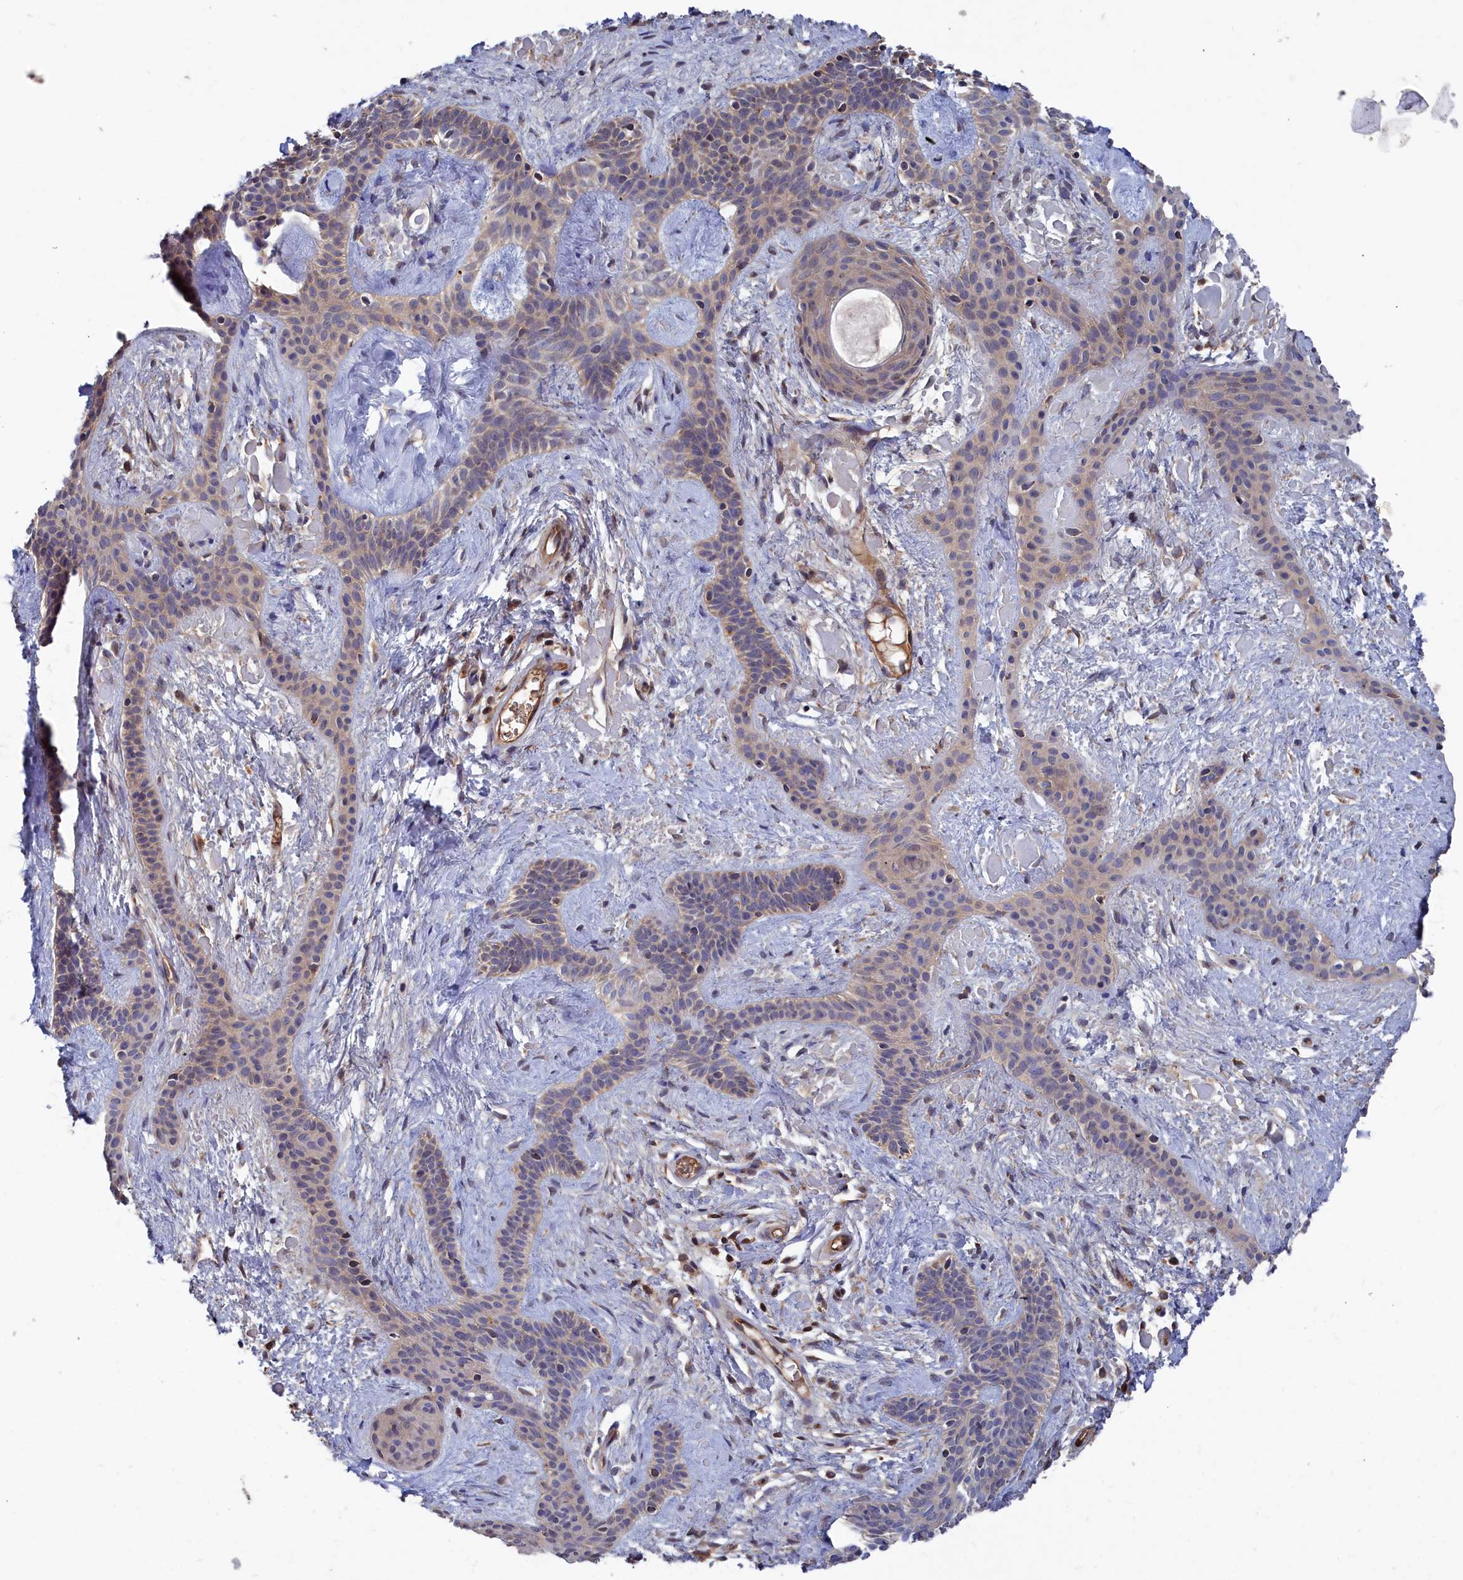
{"staining": {"intensity": "negative", "quantity": "none", "location": "none"}, "tissue": "skin cancer", "cell_type": "Tumor cells", "image_type": "cancer", "snomed": [{"axis": "morphology", "description": "Basal cell carcinoma"}, {"axis": "topography", "description": "Skin"}], "caption": "Skin cancer was stained to show a protein in brown. There is no significant positivity in tumor cells.", "gene": "GFRA2", "patient": {"sex": "male", "age": 78}}